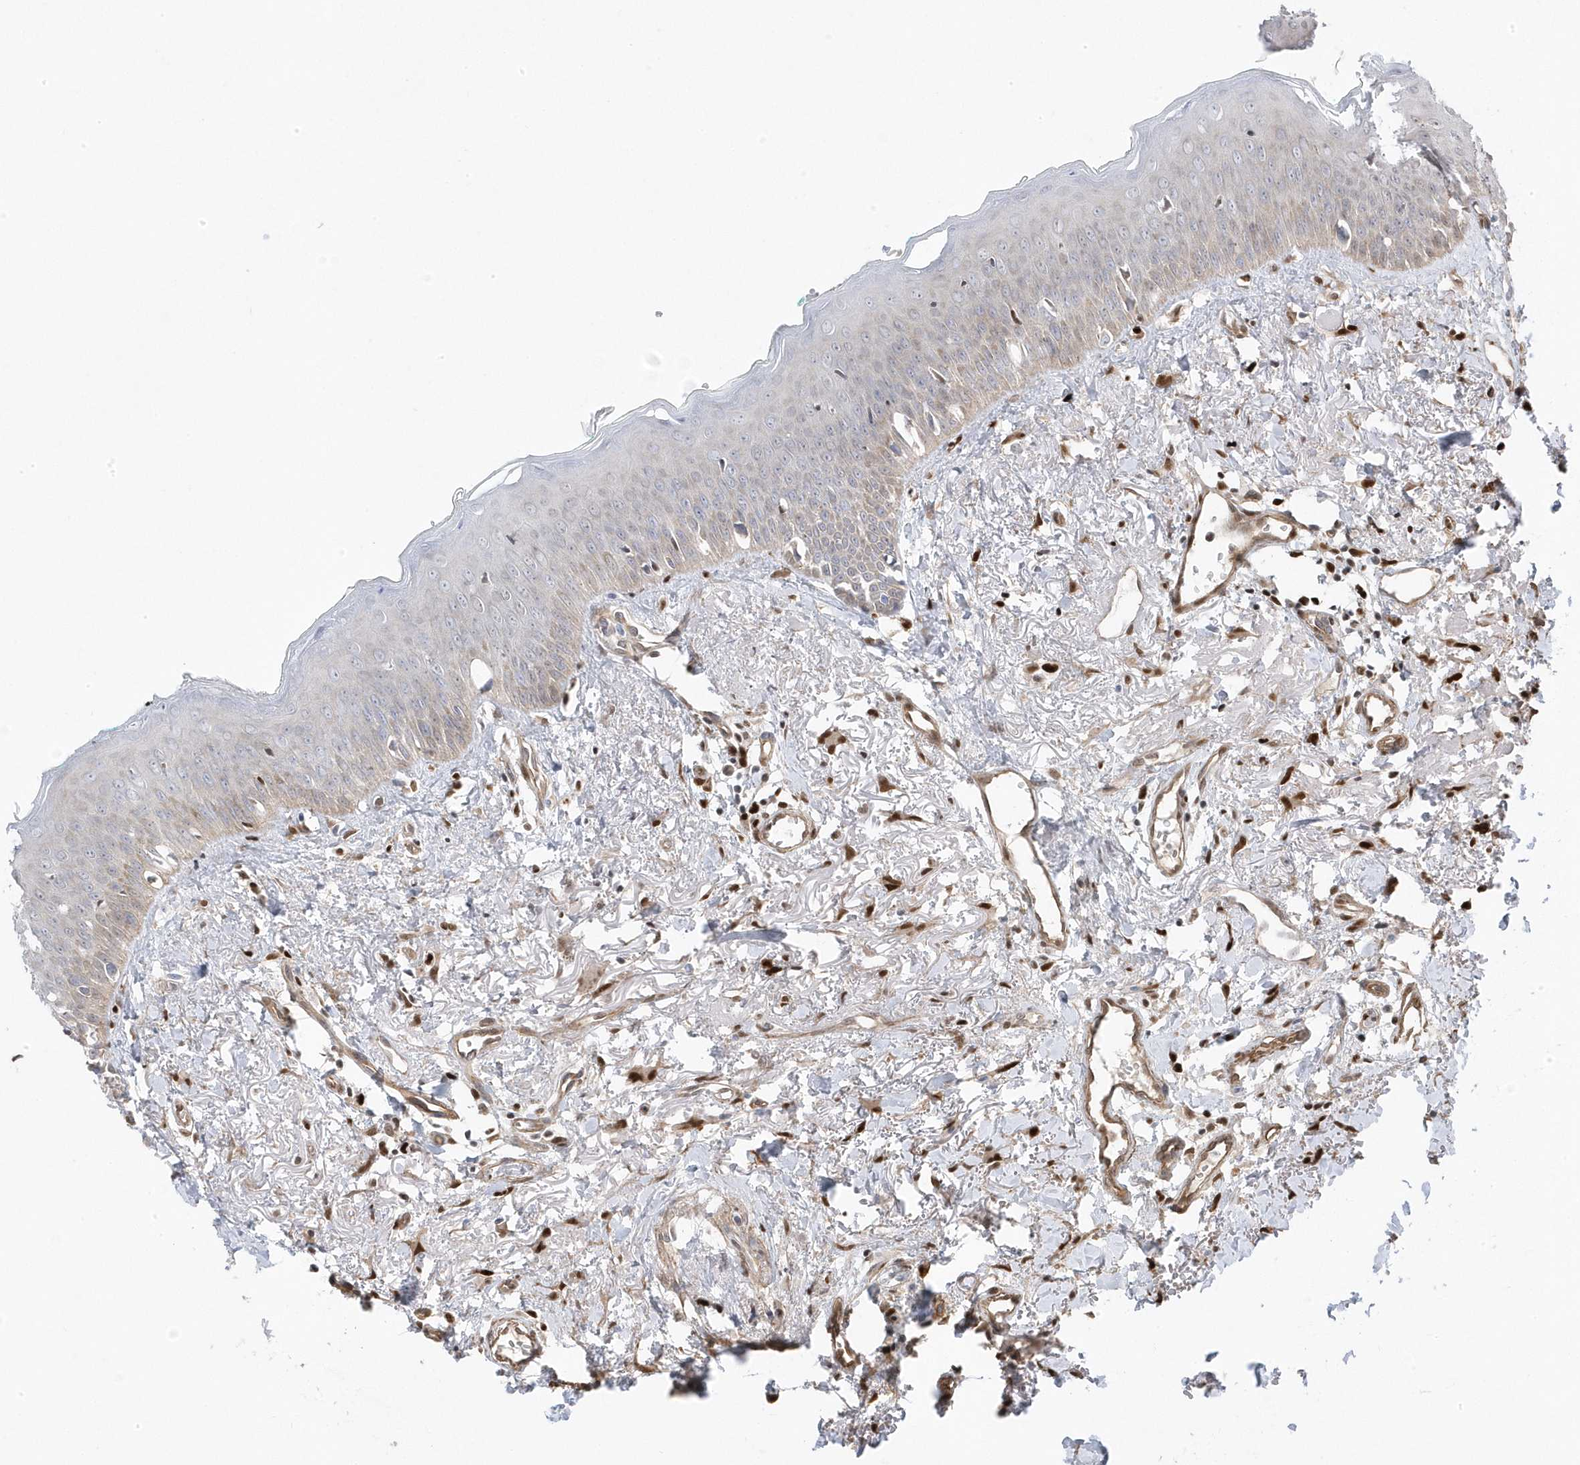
{"staining": {"intensity": "weak", "quantity": "<25%", "location": "cytoplasmic/membranous"}, "tissue": "oral mucosa", "cell_type": "Squamous epithelial cells", "image_type": "normal", "snomed": [{"axis": "morphology", "description": "Normal tissue, NOS"}, {"axis": "topography", "description": "Oral tissue"}], "caption": "Immunohistochemical staining of unremarkable oral mucosa shows no significant staining in squamous epithelial cells. The staining is performed using DAB brown chromogen with nuclei counter-stained in using hematoxylin.", "gene": "GTPBP6", "patient": {"sex": "female", "age": 70}}